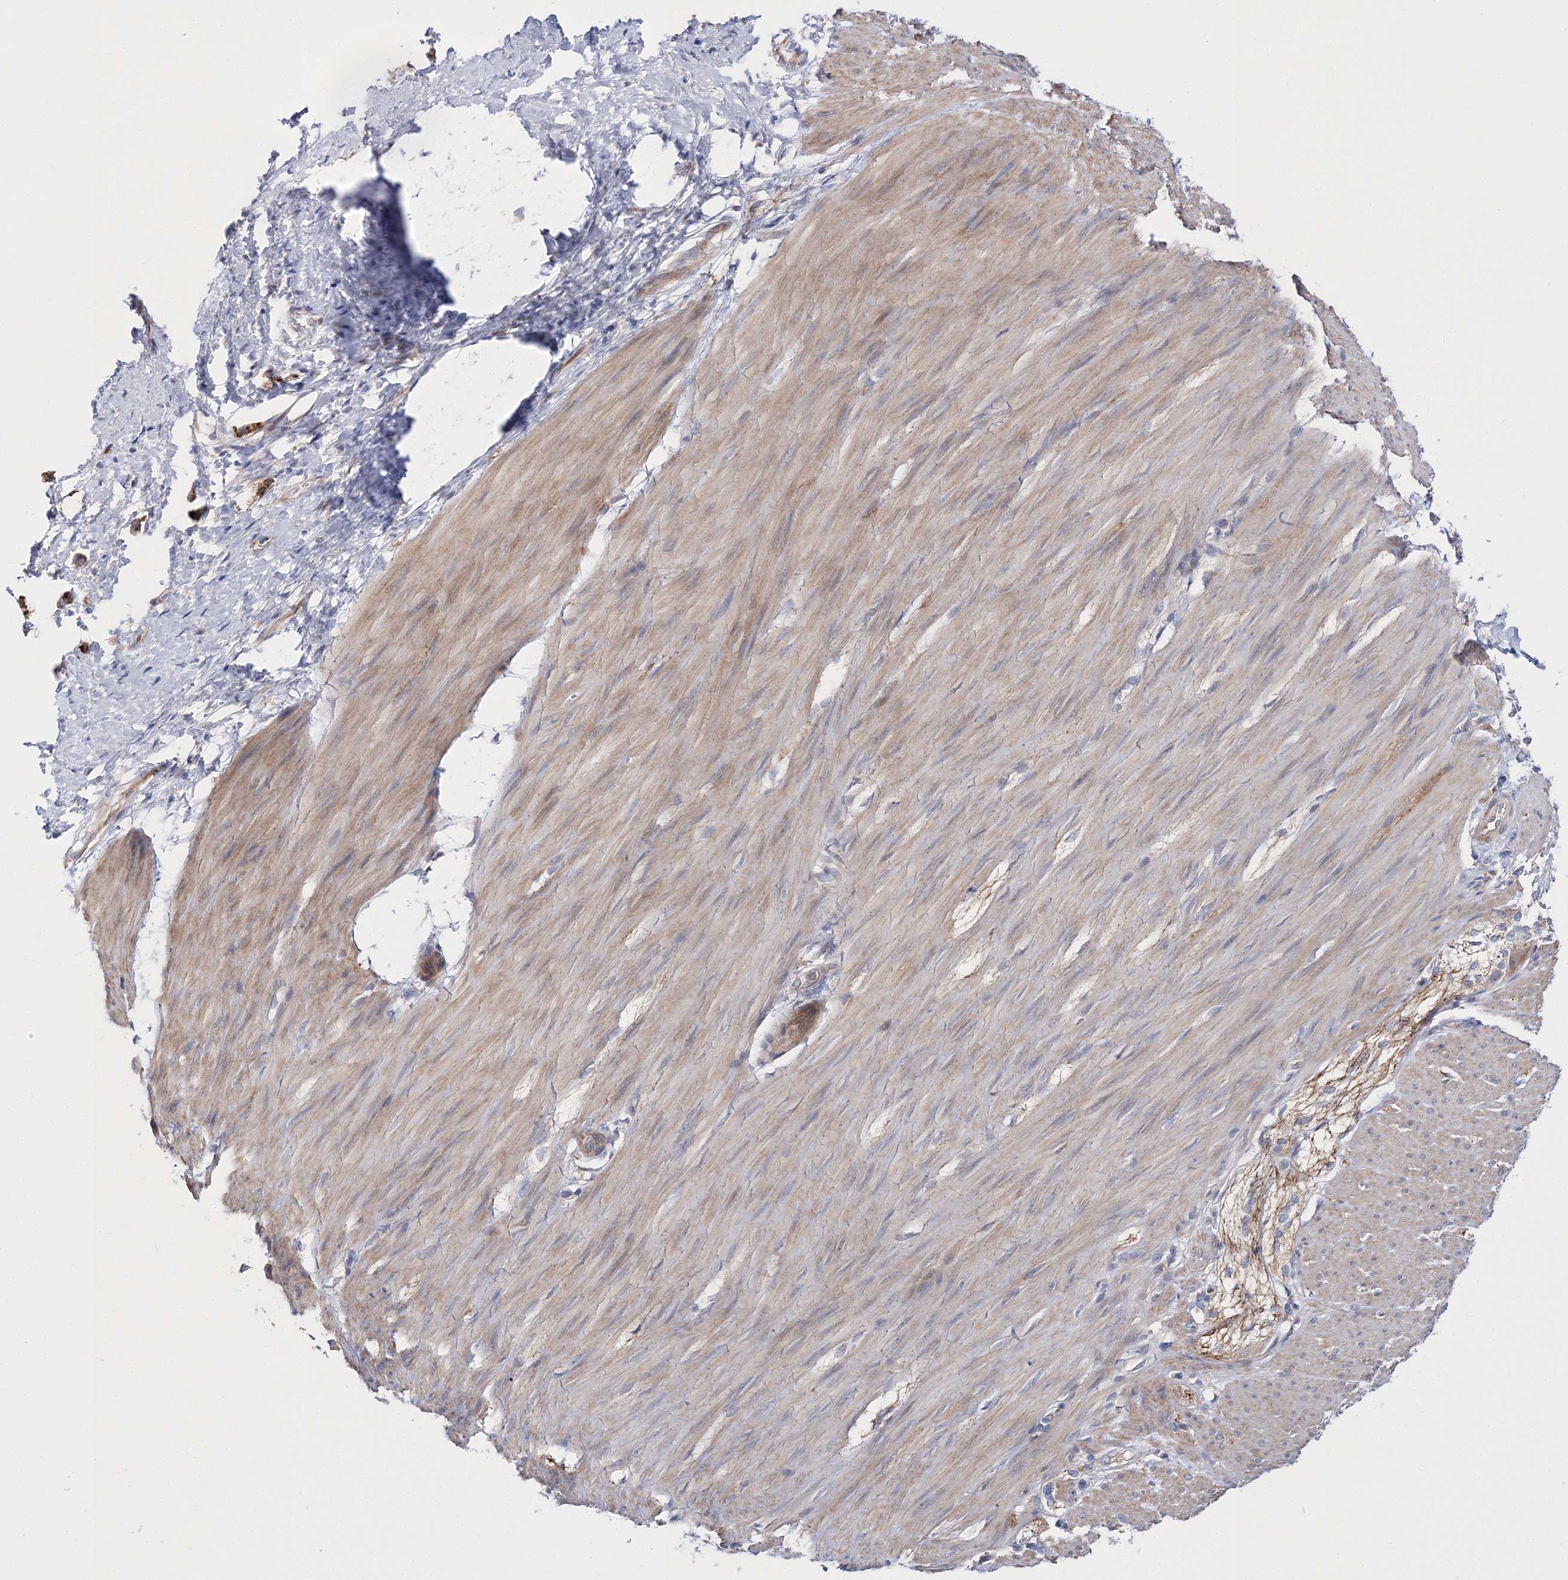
{"staining": {"intensity": "weak", "quantity": ">75%", "location": "cytoplasmic/membranous"}, "tissue": "smooth muscle", "cell_type": "Smooth muscle cells", "image_type": "normal", "snomed": [{"axis": "morphology", "description": "Normal tissue, NOS"}, {"axis": "morphology", "description": "Adenocarcinoma, NOS"}, {"axis": "topography", "description": "Colon"}, {"axis": "topography", "description": "Peripheral nerve tissue"}], "caption": "About >75% of smooth muscle cells in unremarkable human smooth muscle reveal weak cytoplasmic/membranous protein expression as visualized by brown immunohistochemical staining.", "gene": "ARHGAP32", "patient": {"sex": "male", "age": 14}}